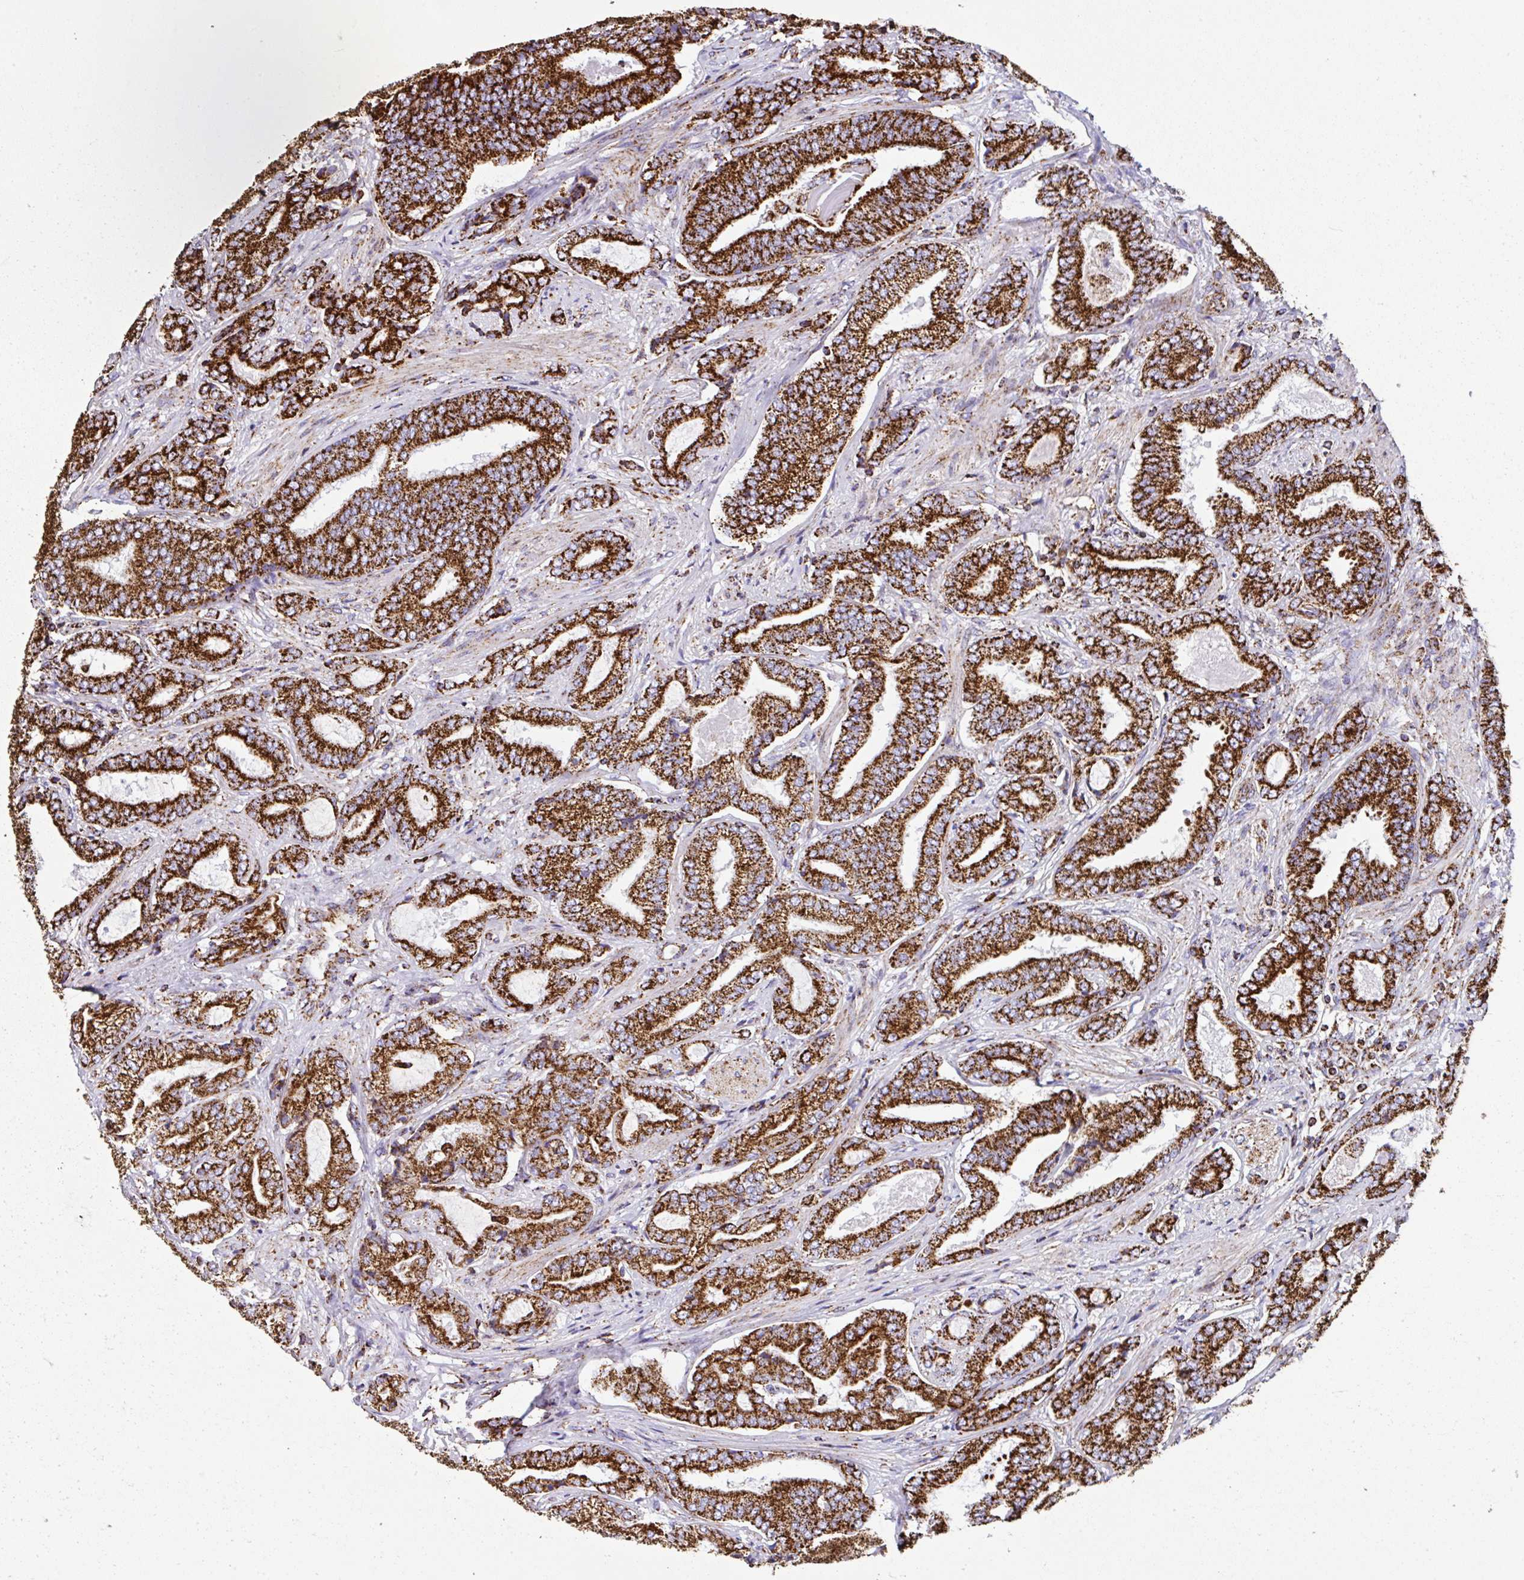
{"staining": {"intensity": "strong", "quantity": ">75%", "location": "cytoplasmic/membranous"}, "tissue": "prostate cancer", "cell_type": "Tumor cells", "image_type": "cancer", "snomed": [{"axis": "morphology", "description": "Adenocarcinoma, High grade"}, {"axis": "topography", "description": "Prostate"}], "caption": "High-magnification brightfield microscopy of high-grade adenocarcinoma (prostate) stained with DAB (3,3'-diaminobenzidine) (brown) and counterstained with hematoxylin (blue). tumor cells exhibit strong cytoplasmic/membranous positivity is present in about>75% of cells.", "gene": "ANKRD33B", "patient": {"sex": "male", "age": 62}}